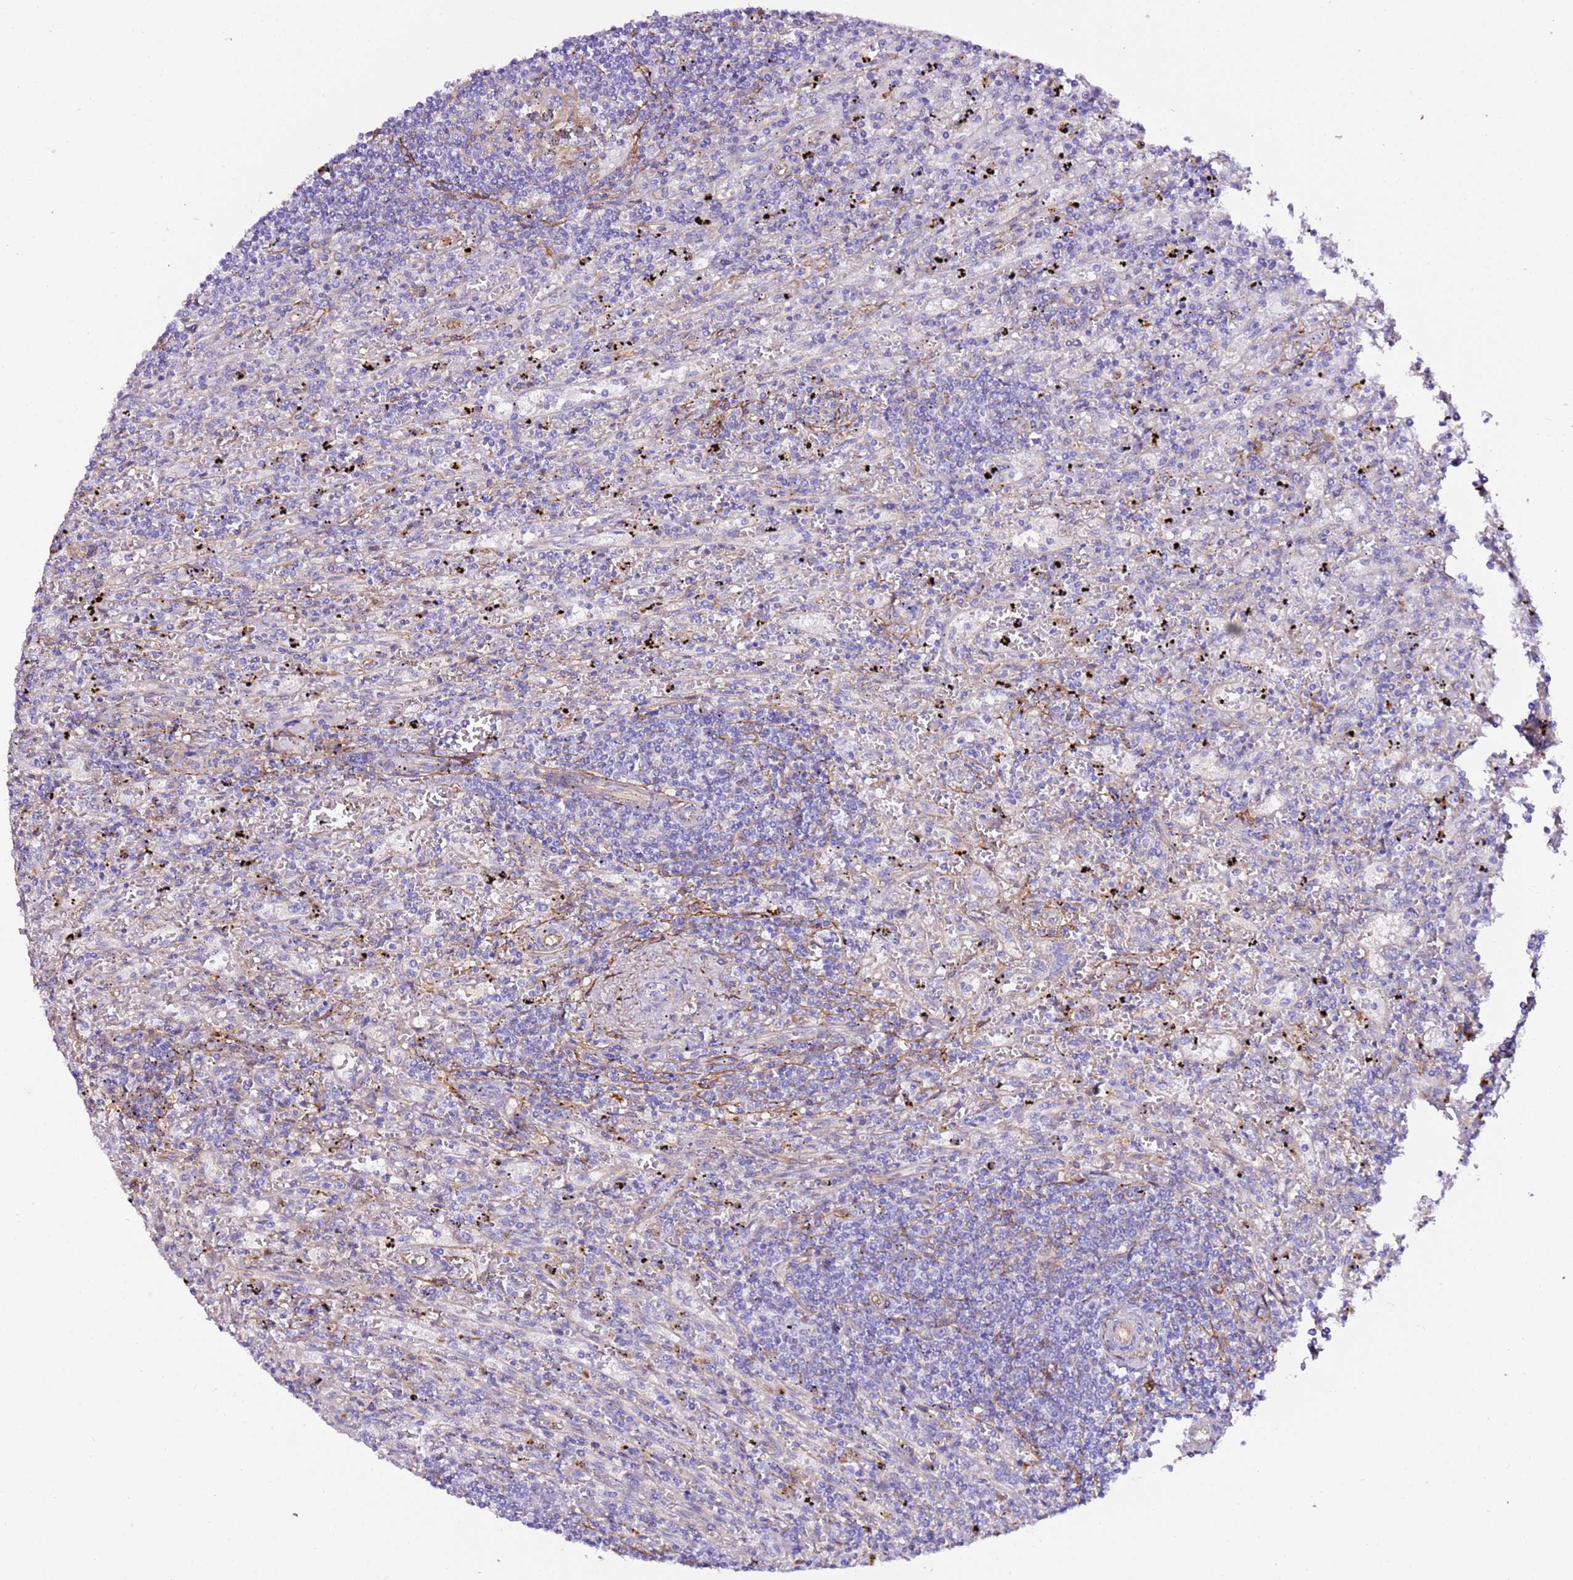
{"staining": {"intensity": "negative", "quantity": "none", "location": "none"}, "tissue": "lymphoma", "cell_type": "Tumor cells", "image_type": "cancer", "snomed": [{"axis": "morphology", "description": "Malignant lymphoma, non-Hodgkin's type, Low grade"}, {"axis": "topography", "description": "Spleen"}], "caption": "The IHC micrograph has no significant expression in tumor cells of lymphoma tissue.", "gene": "FAM174C", "patient": {"sex": "male", "age": 76}}